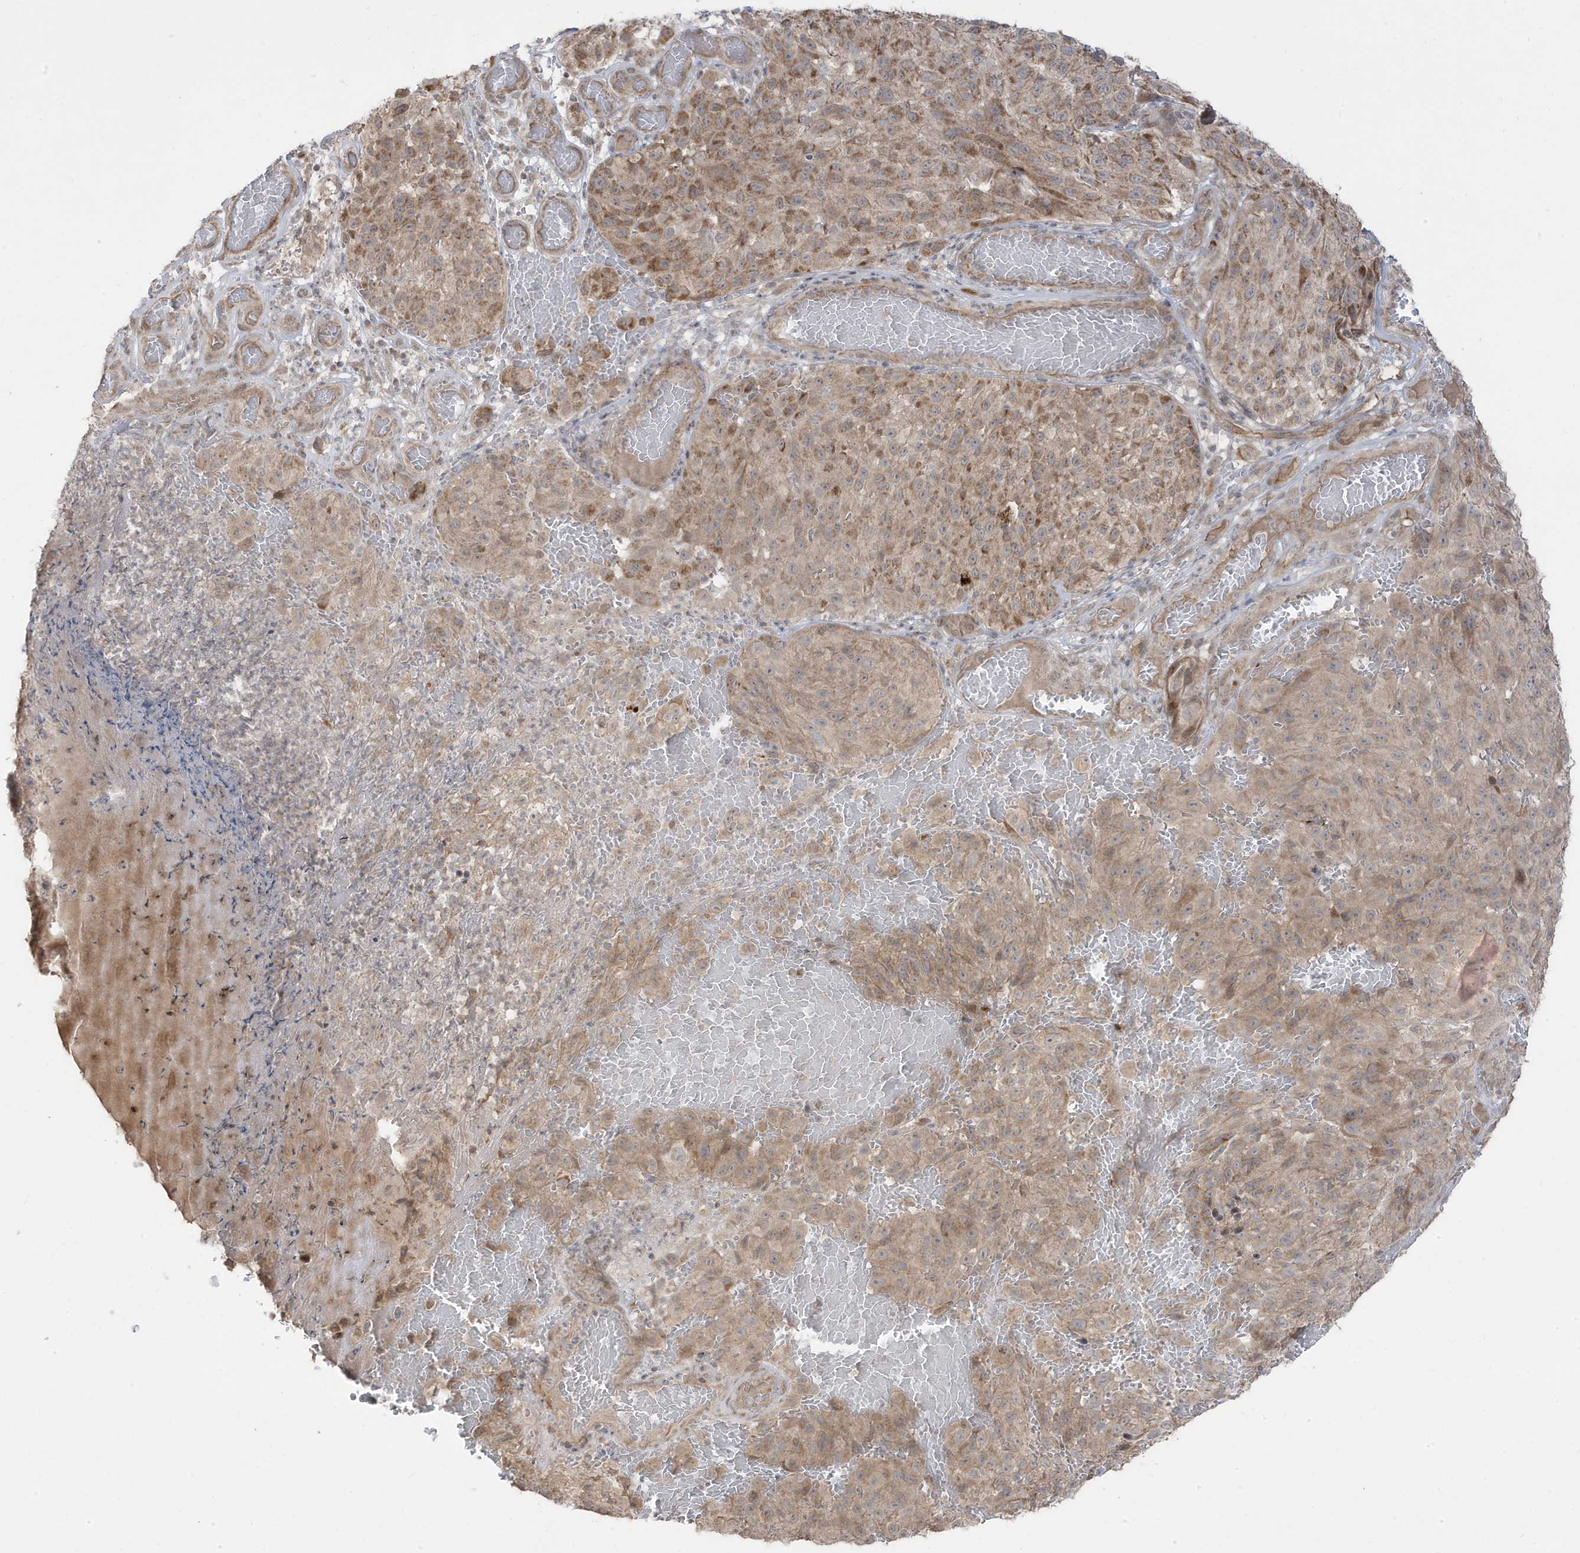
{"staining": {"intensity": "moderate", "quantity": ">75%", "location": "cytoplasmic/membranous"}, "tissue": "melanoma", "cell_type": "Tumor cells", "image_type": "cancer", "snomed": [{"axis": "morphology", "description": "Malignant melanoma, NOS"}, {"axis": "topography", "description": "Skin"}], "caption": "Moderate cytoplasmic/membranous positivity for a protein is seen in about >75% of tumor cells of malignant melanoma using immunohistochemistry.", "gene": "DNAJC12", "patient": {"sex": "male", "age": 83}}